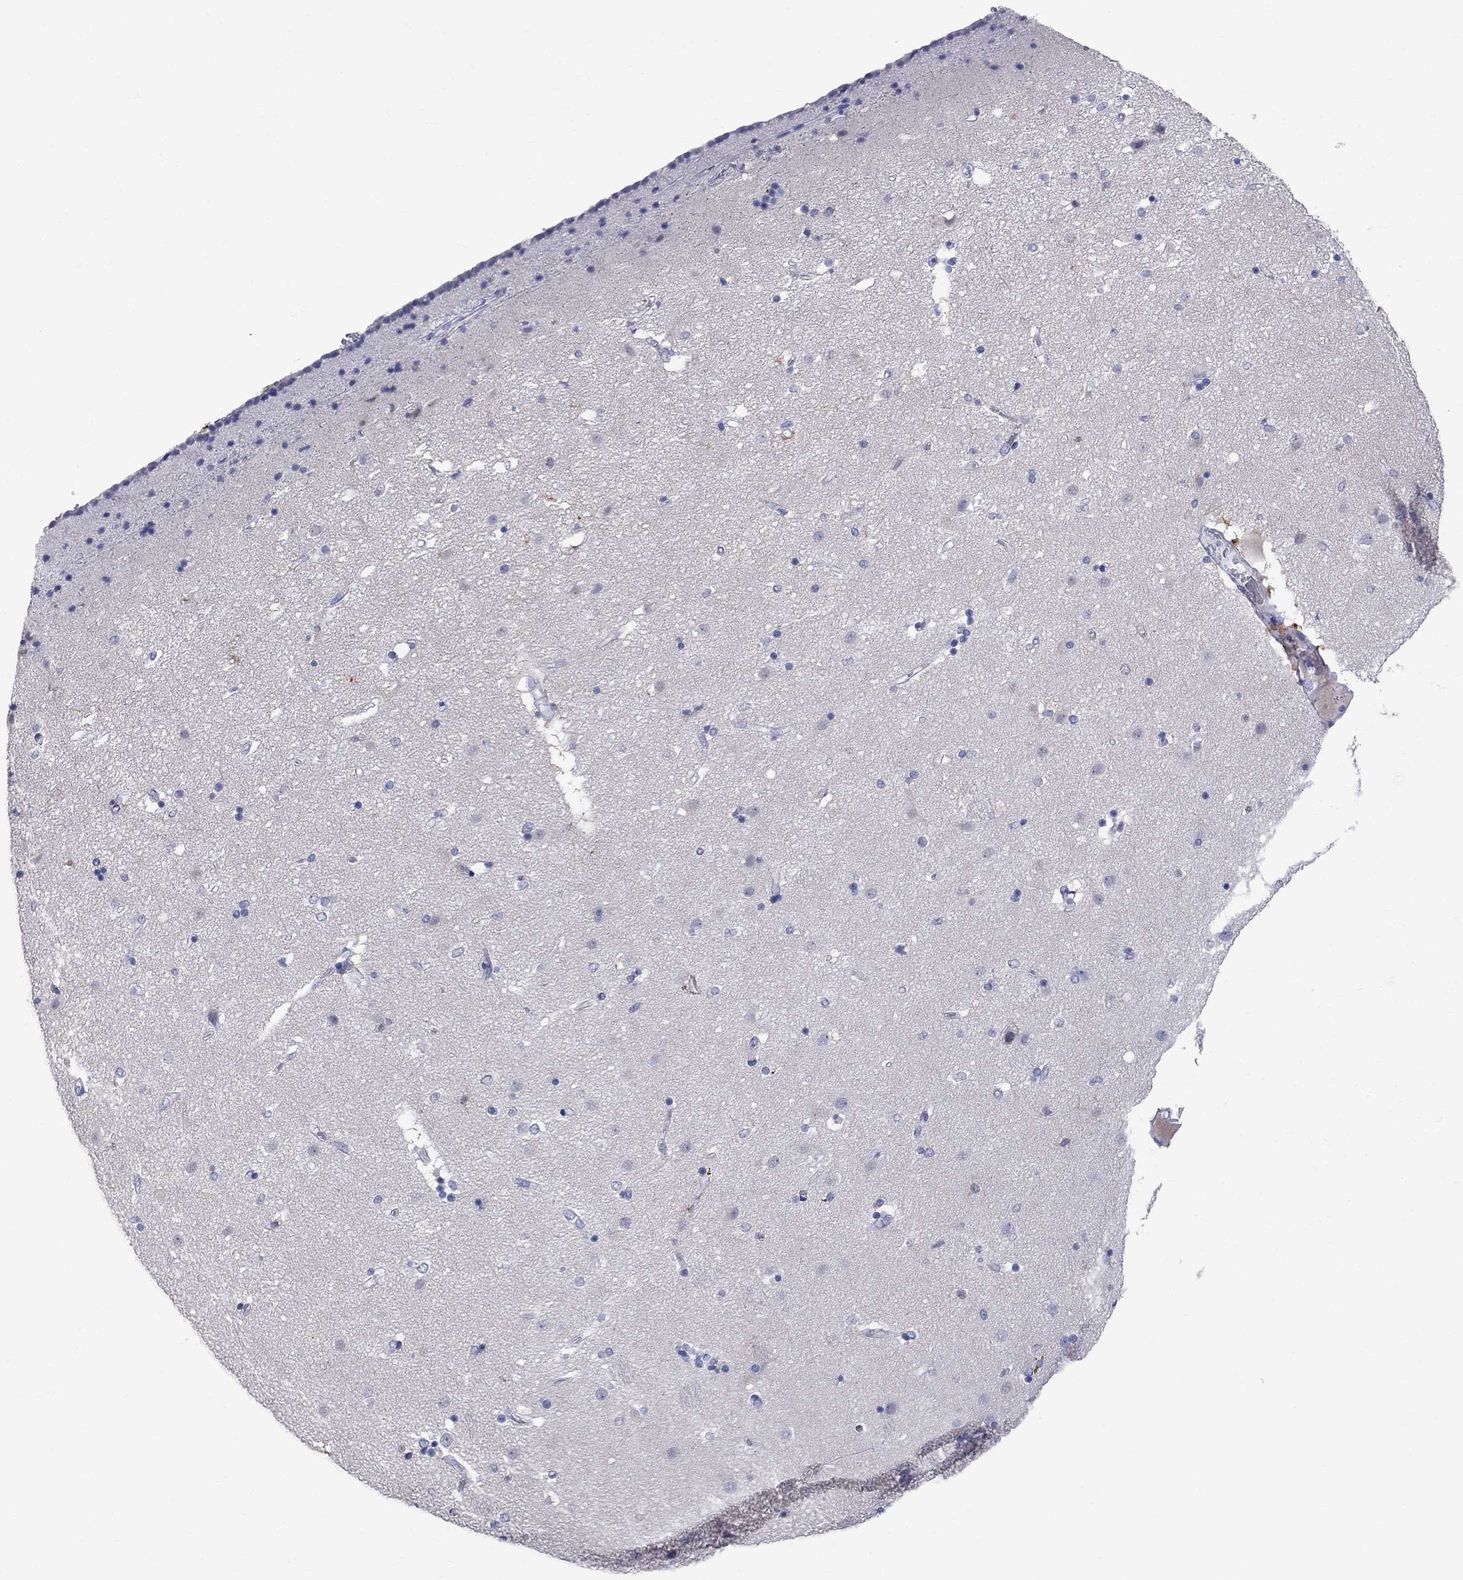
{"staining": {"intensity": "negative", "quantity": "none", "location": "none"}, "tissue": "caudate", "cell_type": "Glial cells", "image_type": "normal", "snomed": [{"axis": "morphology", "description": "Normal tissue, NOS"}, {"axis": "topography", "description": "Lateral ventricle wall"}], "caption": "Glial cells are negative for protein expression in benign human caudate. (DAB immunohistochemistry visualized using brightfield microscopy, high magnification).", "gene": "FAM221B", "patient": {"sex": "female", "age": 71}}